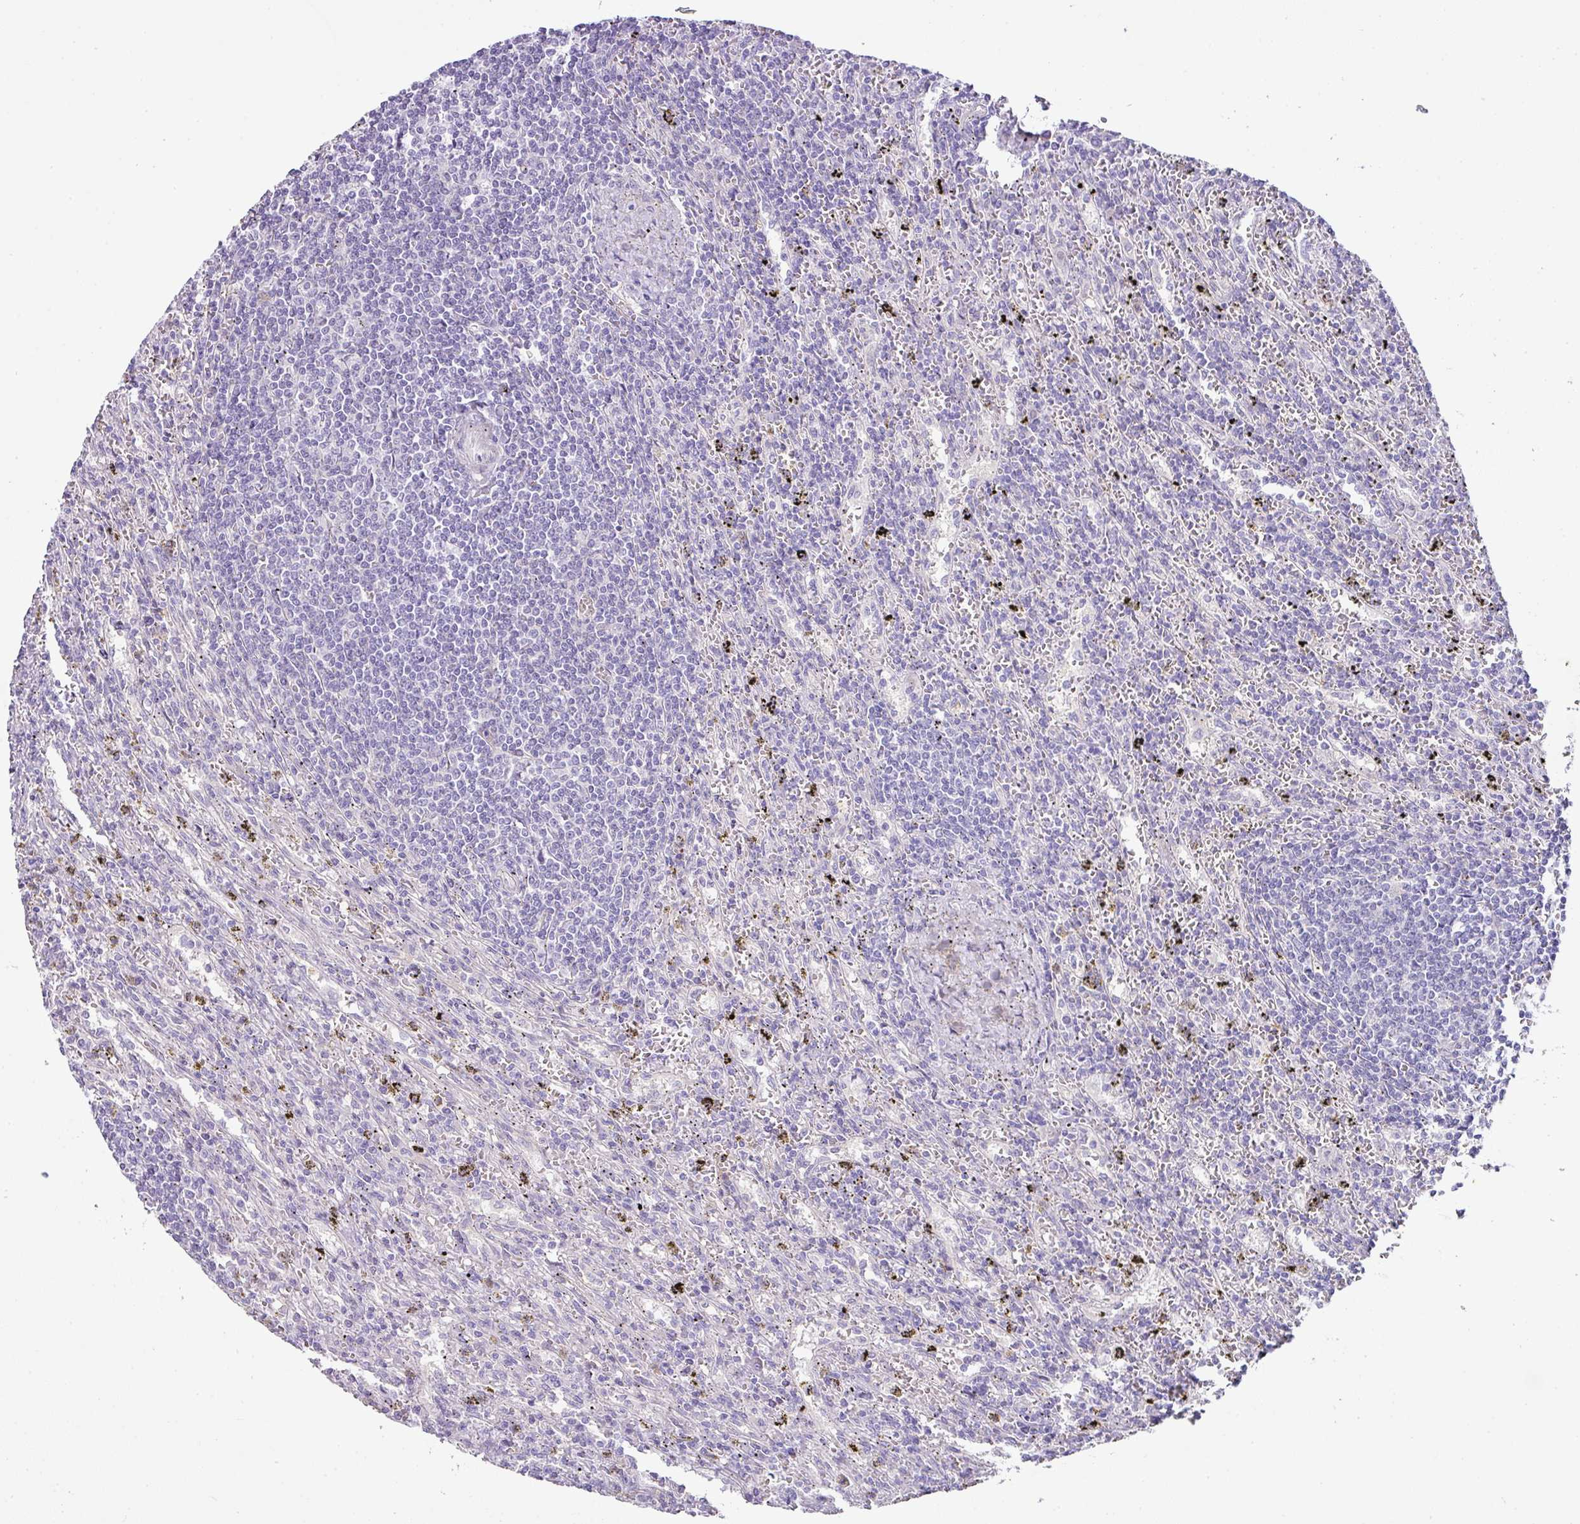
{"staining": {"intensity": "negative", "quantity": "none", "location": "none"}, "tissue": "lymphoma", "cell_type": "Tumor cells", "image_type": "cancer", "snomed": [{"axis": "morphology", "description": "Malignant lymphoma, non-Hodgkin's type, Low grade"}, {"axis": "topography", "description": "Spleen"}], "caption": "Tumor cells show no significant expression in malignant lymphoma, non-Hodgkin's type (low-grade).", "gene": "OR52N1", "patient": {"sex": "male", "age": 76}}